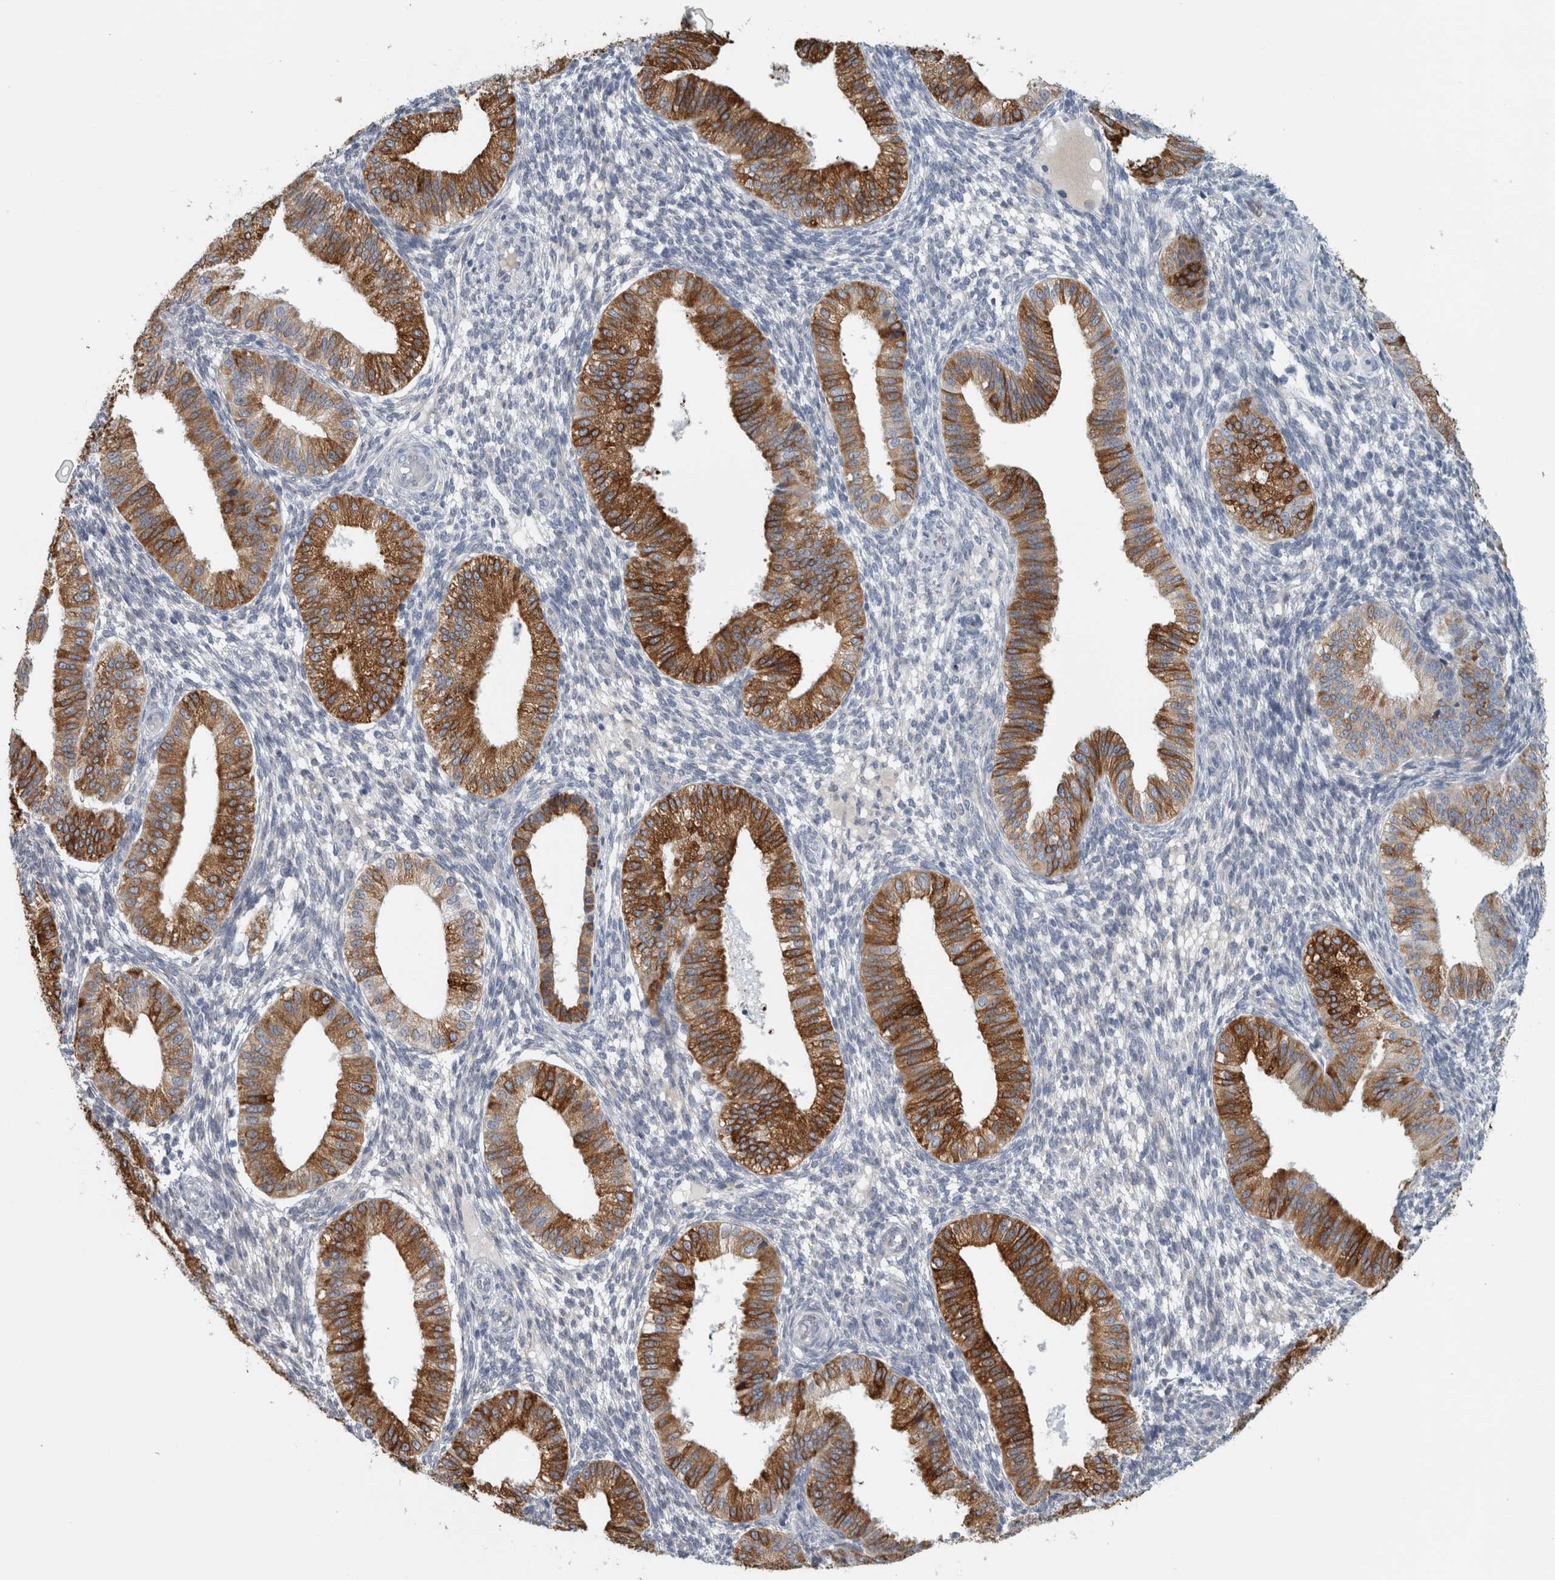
{"staining": {"intensity": "weak", "quantity": "<25%", "location": "cytoplasmic/membranous"}, "tissue": "endometrium", "cell_type": "Cells in endometrial stroma", "image_type": "normal", "snomed": [{"axis": "morphology", "description": "Normal tissue, NOS"}, {"axis": "topography", "description": "Endometrium"}], "caption": "There is no significant positivity in cells in endometrial stroma of endometrium.", "gene": "B3GNT3", "patient": {"sex": "female", "age": 39}}